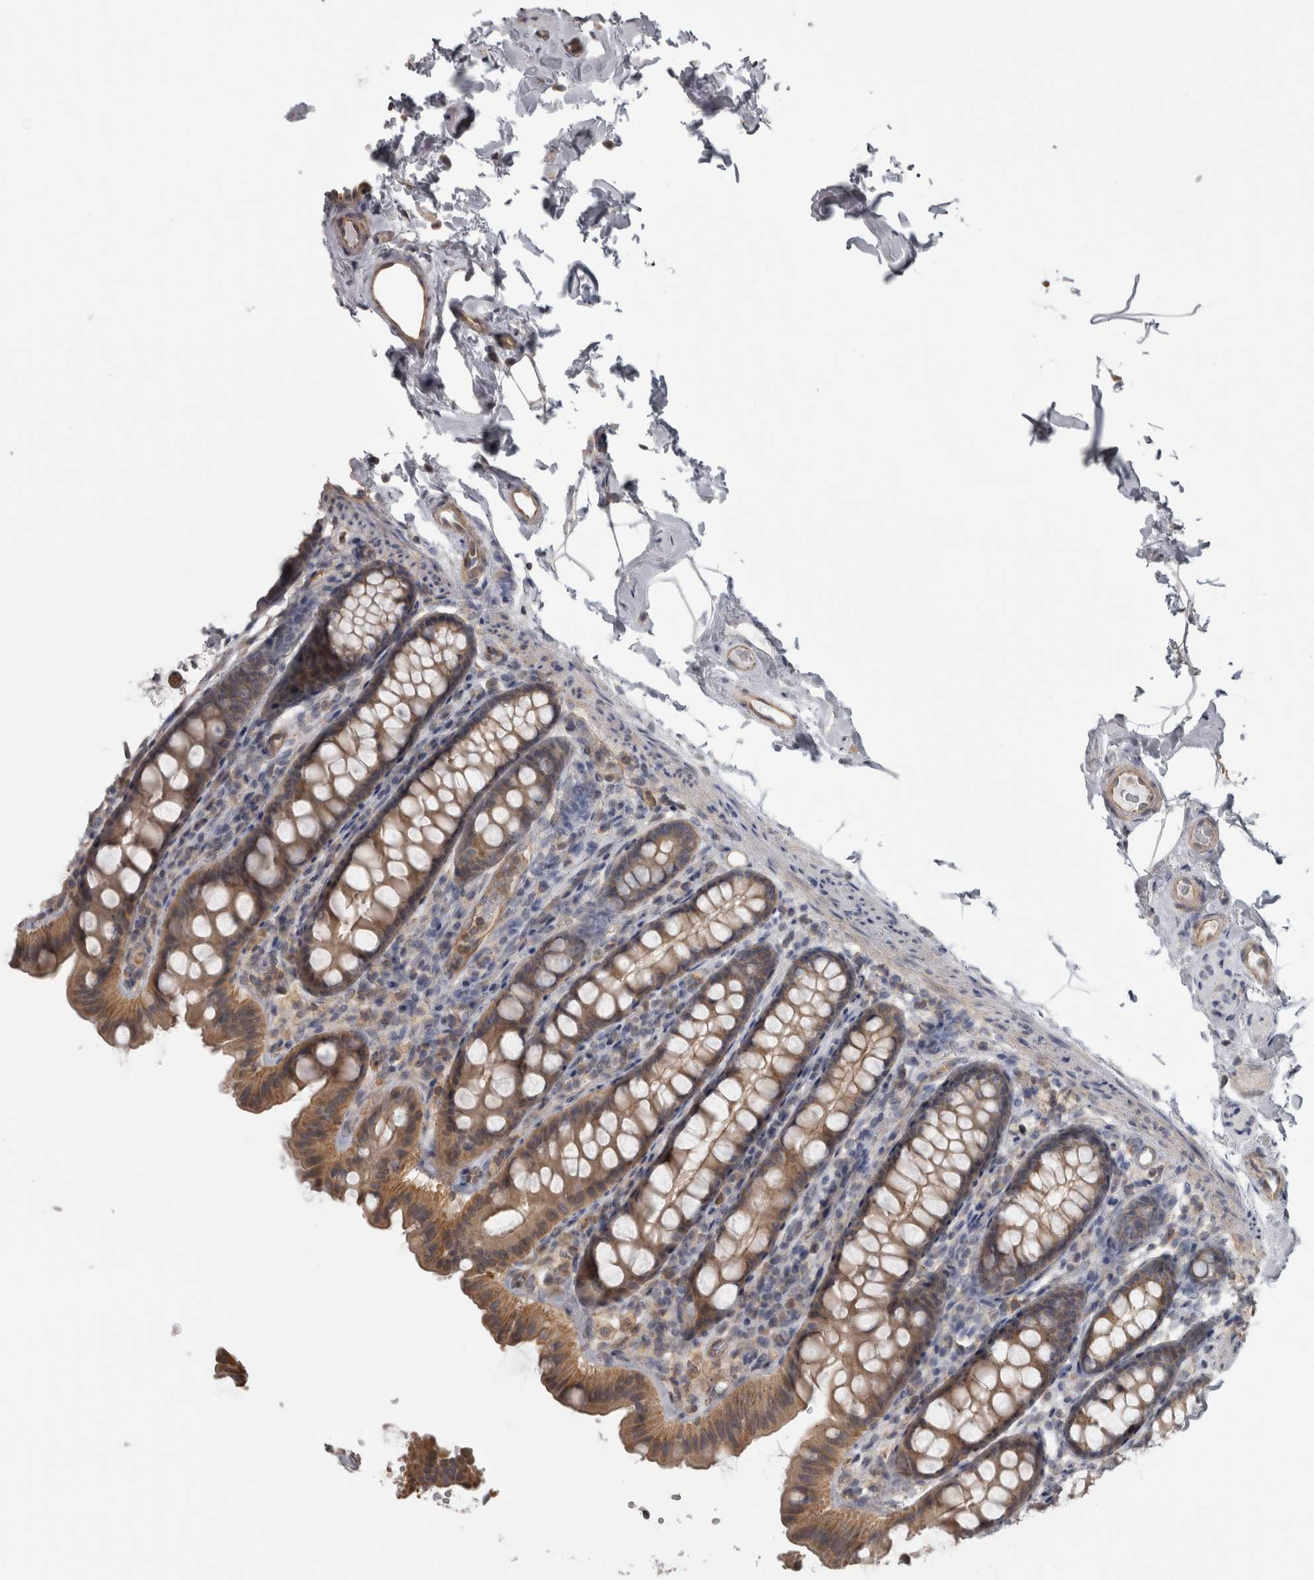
{"staining": {"intensity": "moderate", "quantity": ">75%", "location": "cytoplasmic/membranous"}, "tissue": "colon", "cell_type": "Endothelial cells", "image_type": "normal", "snomed": [{"axis": "morphology", "description": "Normal tissue, NOS"}, {"axis": "topography", "description": "Colon"}, {"axis": "topography", "description": "Peripheral nerve tissue"}], "caption": "High-magnification brightfield microscopy of benign colon stained with DAB (brown) and counterstained with hematoxylin (blue). endothelial cells exhibit moderate cytoplasmic/membranous staining is present in about>75% of cells. The protein of interest is stained brown, and the nuclei are stained in blue (DAB IHC with brightfield microscopy, high magnification).", "gene": "PPP1R12B", "patient": {"sex": "female", "age": 61}}